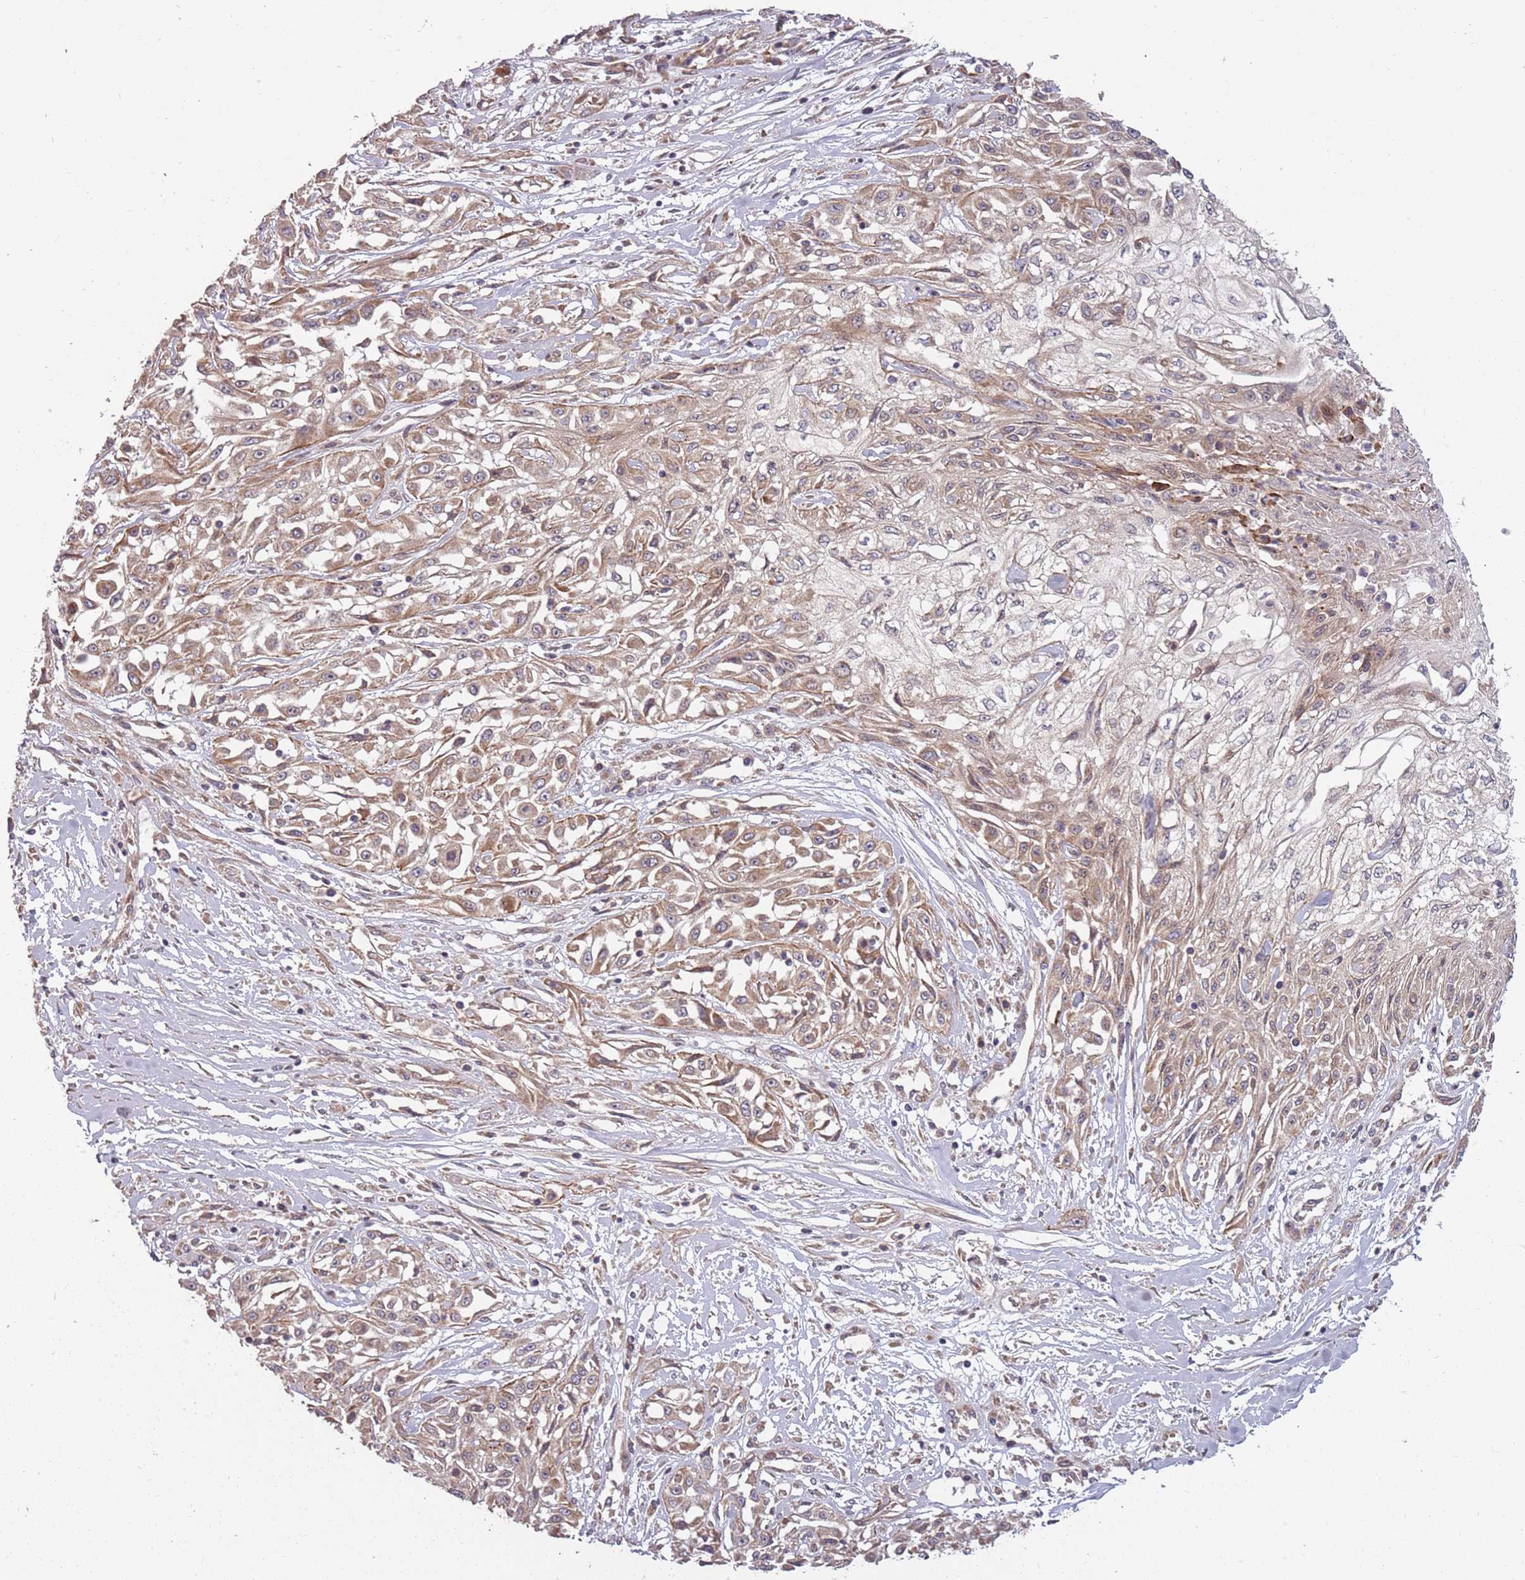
{"staining": {"intensity": "moderate", "quantity": ">75%", "location": "cytoplasmic/membranous"}, "tissue": "skin cancer", "cell_type": "Tumor cells", "image_type": "cancer", "snomed": [{"axis": "morphology", "description": "Squamous cell carcinoma, NOS"}, {"axis": "morphology", "description": "Squamous cell carcinoma, metastatic, NOS"}, {"axis": "topography", "description": "Skin"}, {"axis": "topography", "description": "Lymph node"}], "caption": "Immunohistochemistry (IHC) photomicrograph of skin metastatic squamous cell carcinoma stained for a protein (brown), which shows medium levels of moderate cytoplasmic/membranous staining in about >75% of tumor cells.", "gene": "PLD6", "patient": {"sex": "male", "age": 75}}